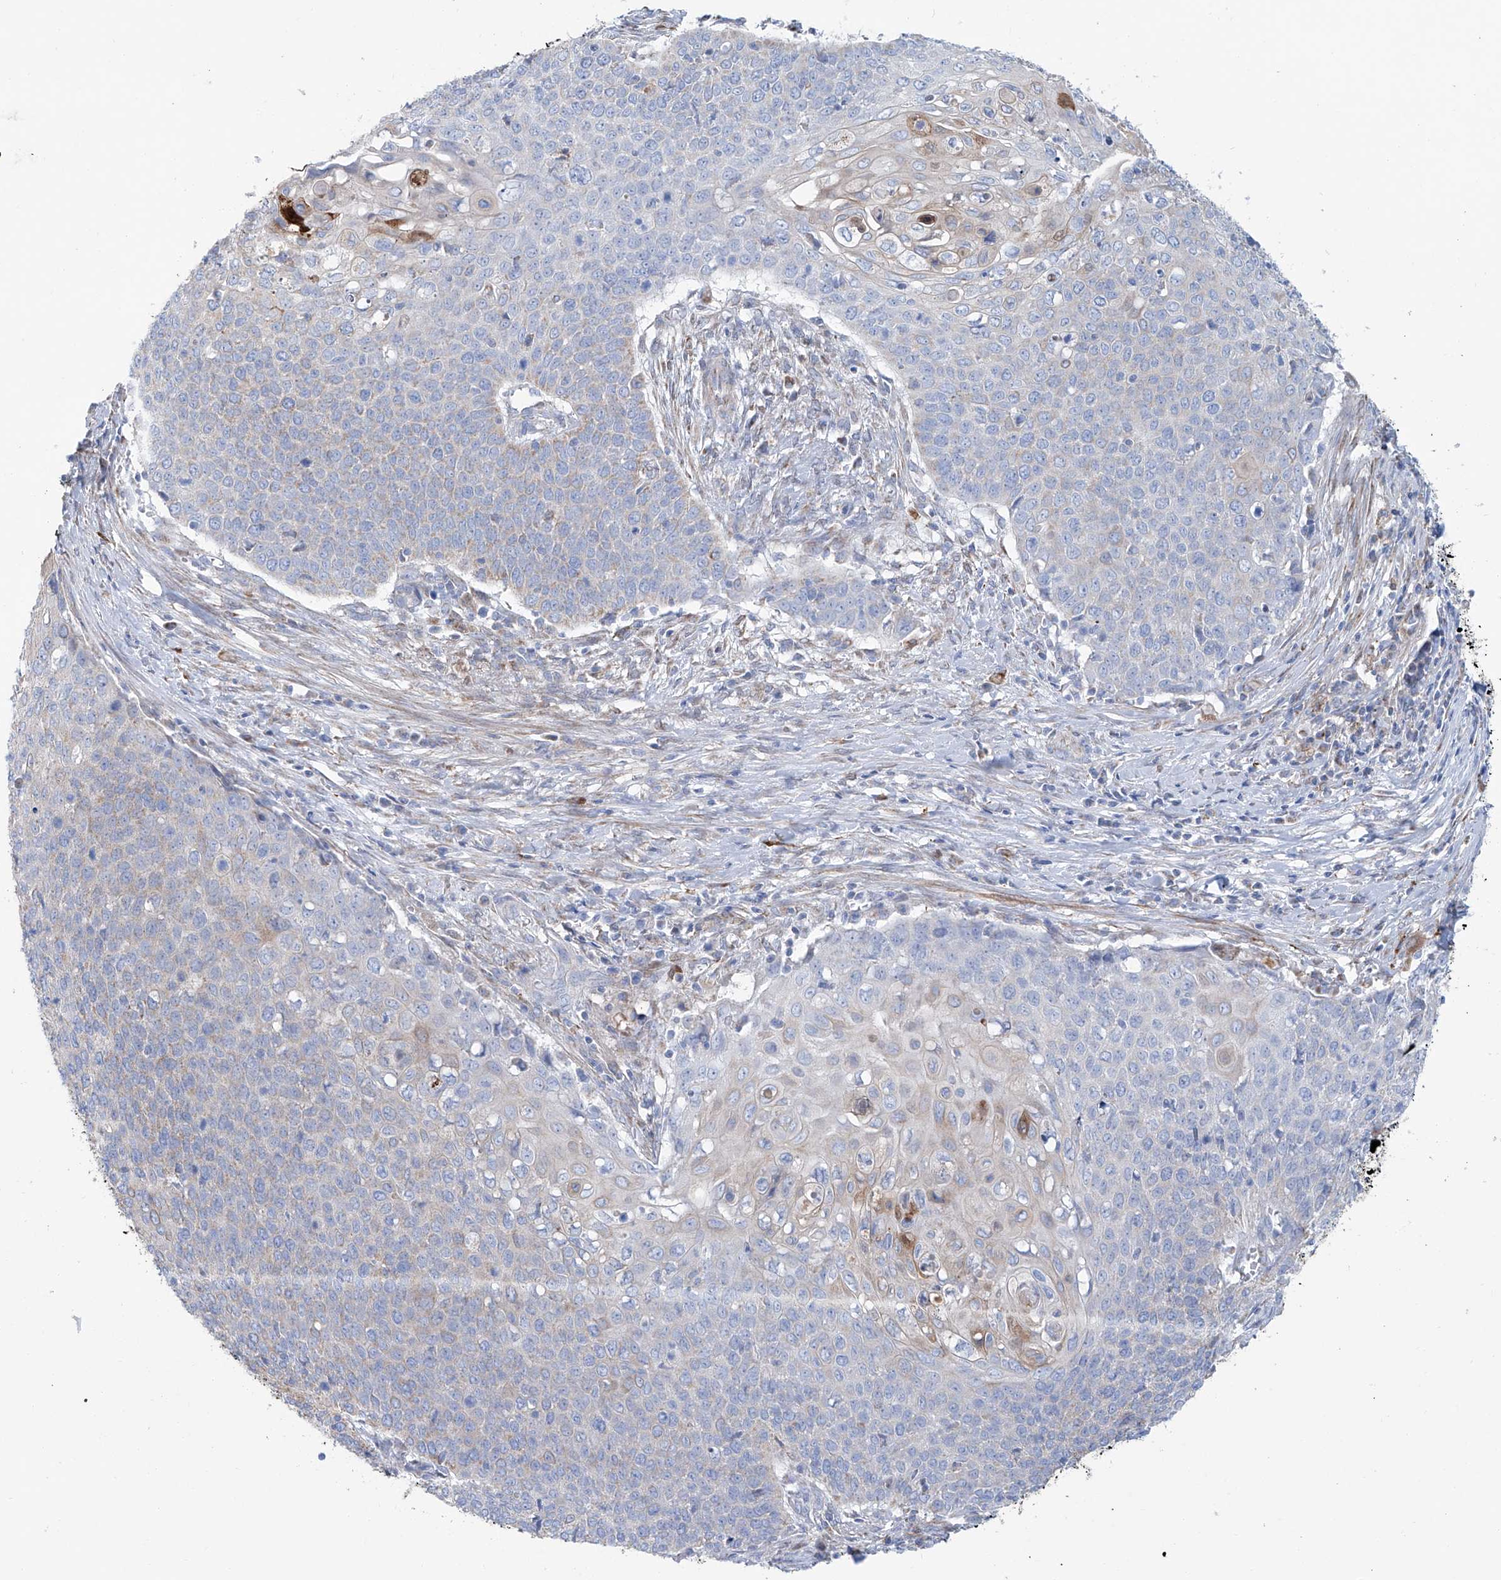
{"staining": {"intensity": "negative", "quantity": "none", "location": "none"}, "tissue": "cervical cancer", "cell_type": "Tumor cells", "image_type": "cancer", "snomed": [{"axis": "morphology", "description": "Squamous cell carcinoma, NOS"}, {"axis": "topography", "description": "Cervix"}], "caption": "Tumor cells are negative for protein expression in human cervical cancer.", "gene": "ALDH6A1", "patient": {"sex": "female", "age": 39}}